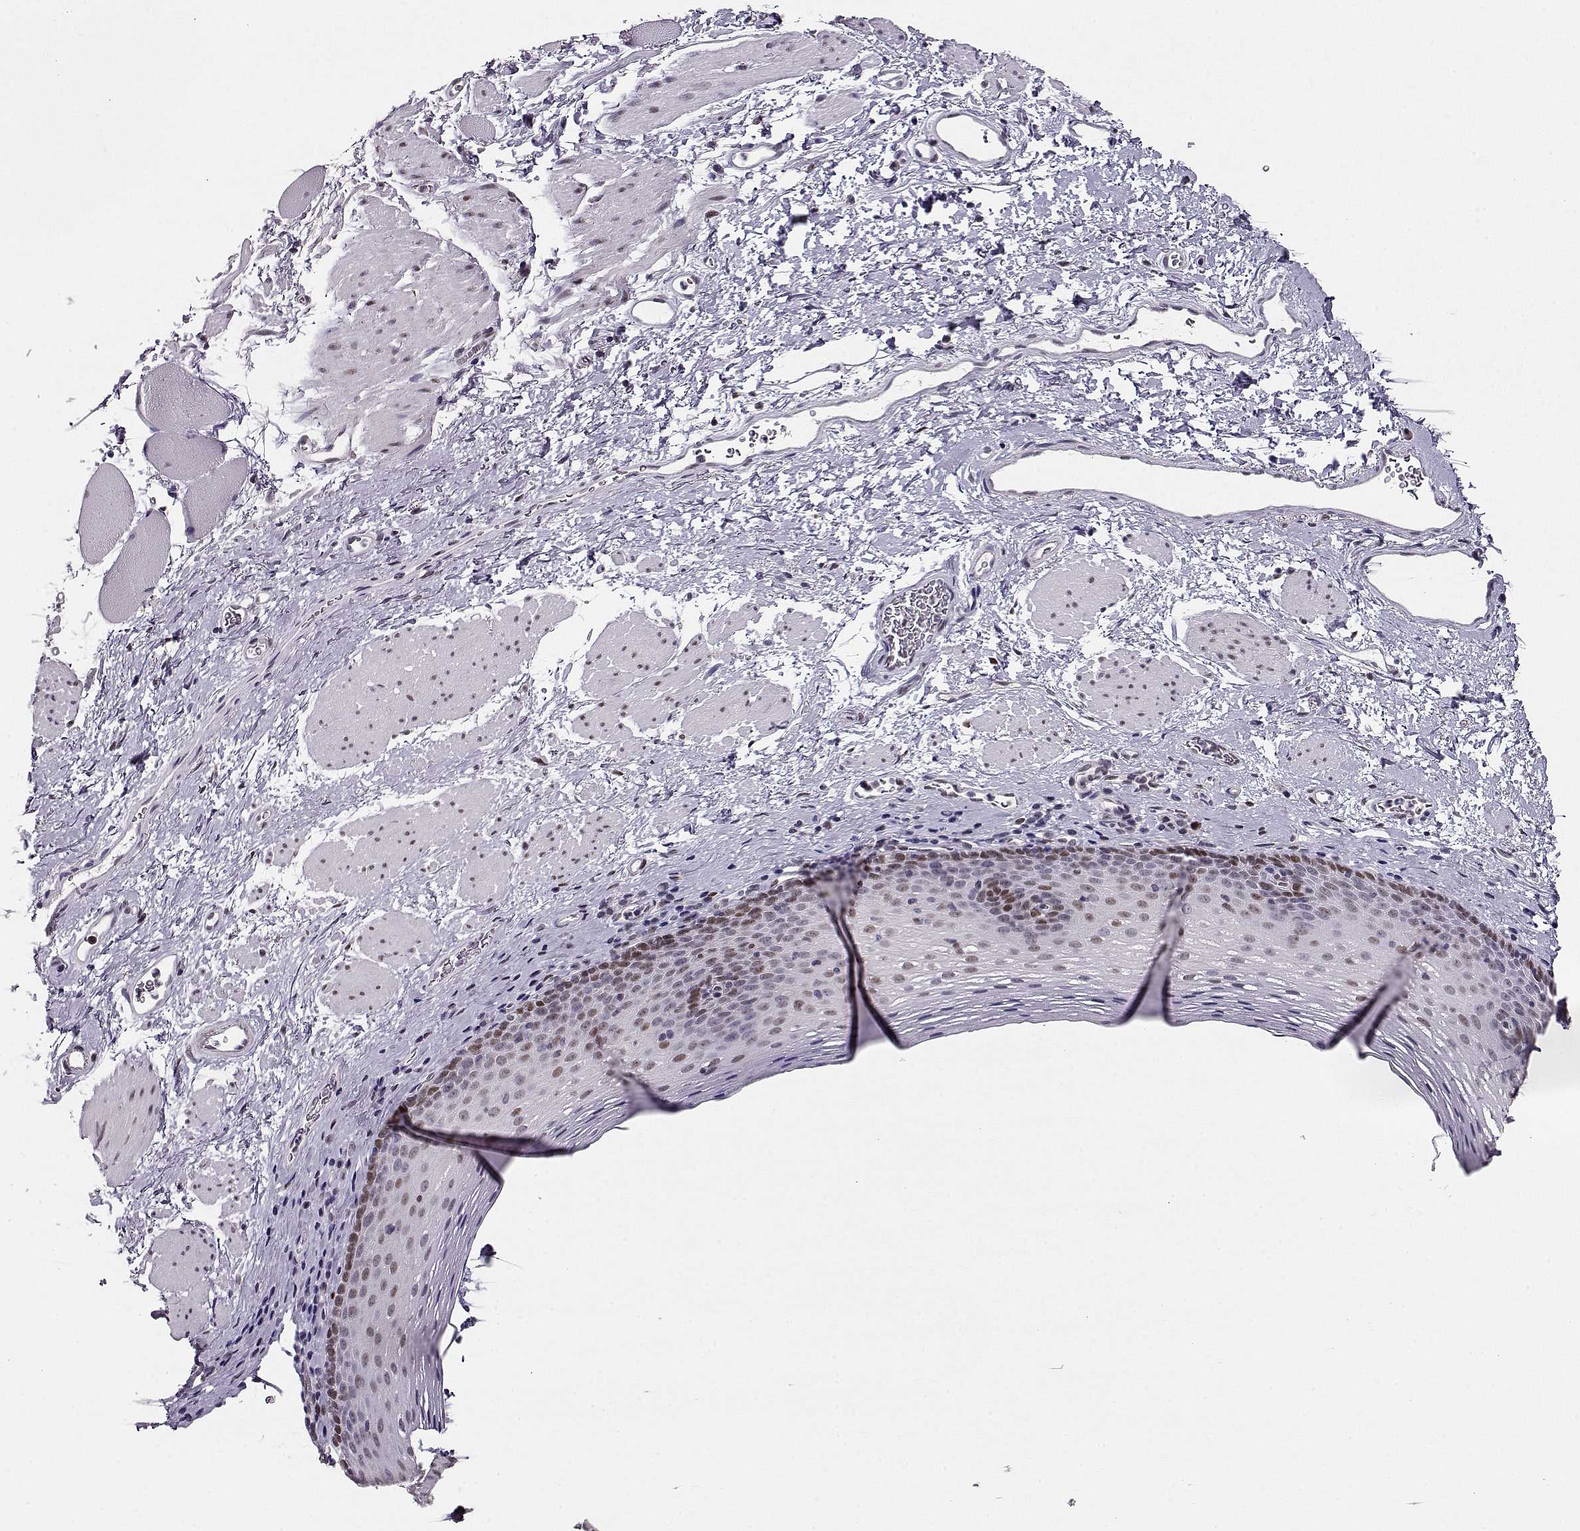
{"staining": {"intensity": "moderate", "quantity": "<25%", "location": "nuclear"}, "tissue": "esophagus", "cell_type": "Squamous epithelial cells", "image_type": "normal", "snomed": [{"axis": "morphology", "description": "Normal tissue, NOS"}, {"axis": "topography", "description": "Esophagus"}], "caption": "A low amount of moderate nuclear staining is identified in about <25% of squamous epithelial cells in normal esophagus.", "gene": "POLI", "patient": {"sex": "female", "age": 68}}